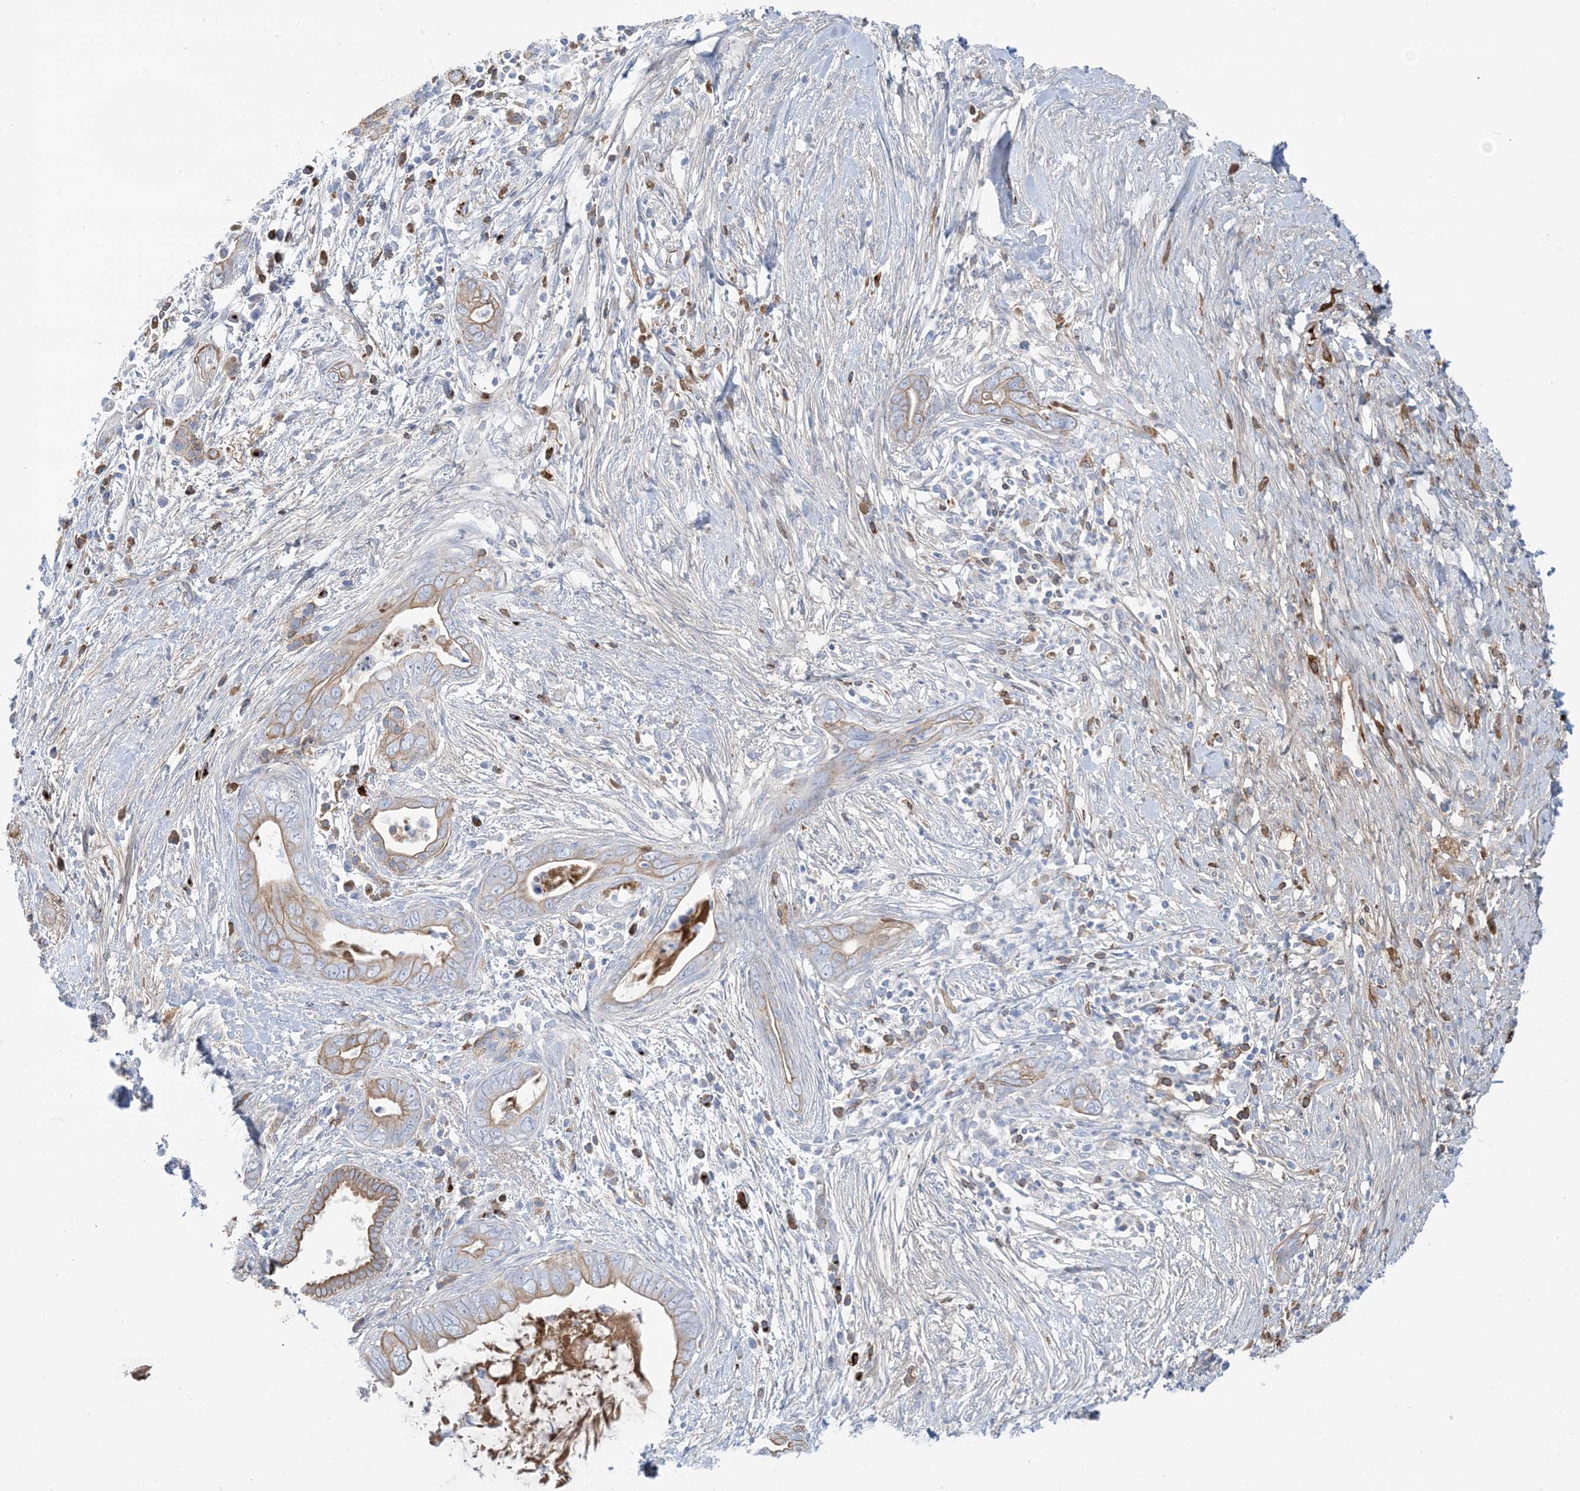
{"staining": {"intensity": "weak", "quantity": "25%-75%", "location": "cytoplasmic/membranous"}, "tissue": "pancreatic cancer", "cell_type": "Tumor cells", "image_type": "cancer", "snomed": [{"axis": "morphology", "description": "Adenocarcinoma, NOS"}, {"axis": "topography", "description": "Pancreas"}], "caption": "Pancreatic cancer (adenocarcinoma) stained with a brown dye shows weak cytoplasmic/membranous positive staining in approximately 25%-75% of tumor cells.", "gene": "ATP11C", "patient": {"sex": "male", "age": 75}}